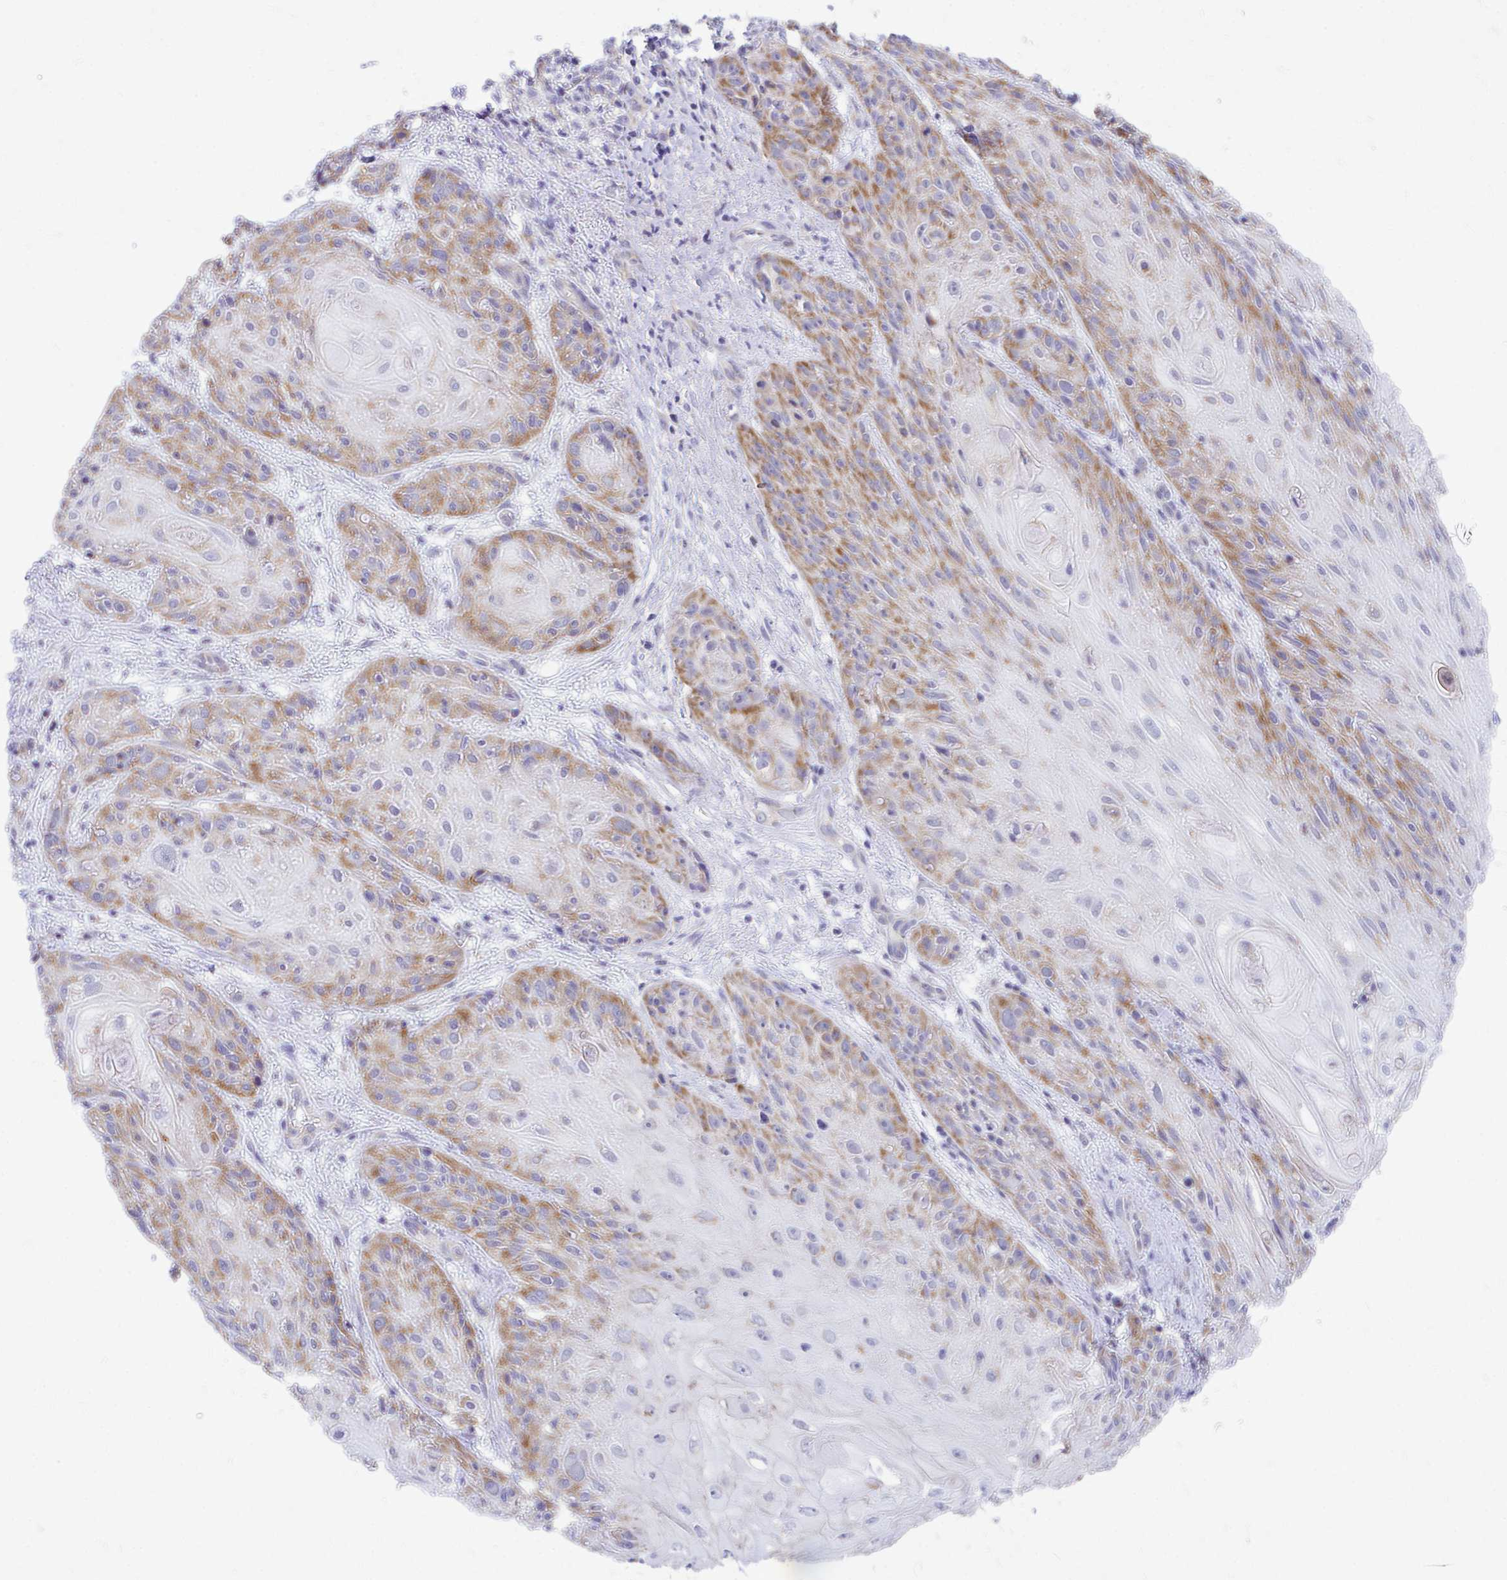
{"staining": {"intensity": "moderate", "quantity": "25%-75%", "location": "cytoplasmic/membranous"}, "tissue": "skin cancer", "cell_type": "Tumor cells", "image_type": "cancer", "snomed": [{"axis": "morphology", "description": "Squamous cell carcinoma, NOS"}, {"axis": "topography", "description": "Skin"}, {"axis": "topography", "description": "Vulva"}], "caption": "Moderate cytoplasmic/membranous protein staining is identified in approximately 25%-75% of tumor cells in skin squamous cell carcinoma.", "gene": "MRPL19", "patient": {"sex": "female", "age": 76}}